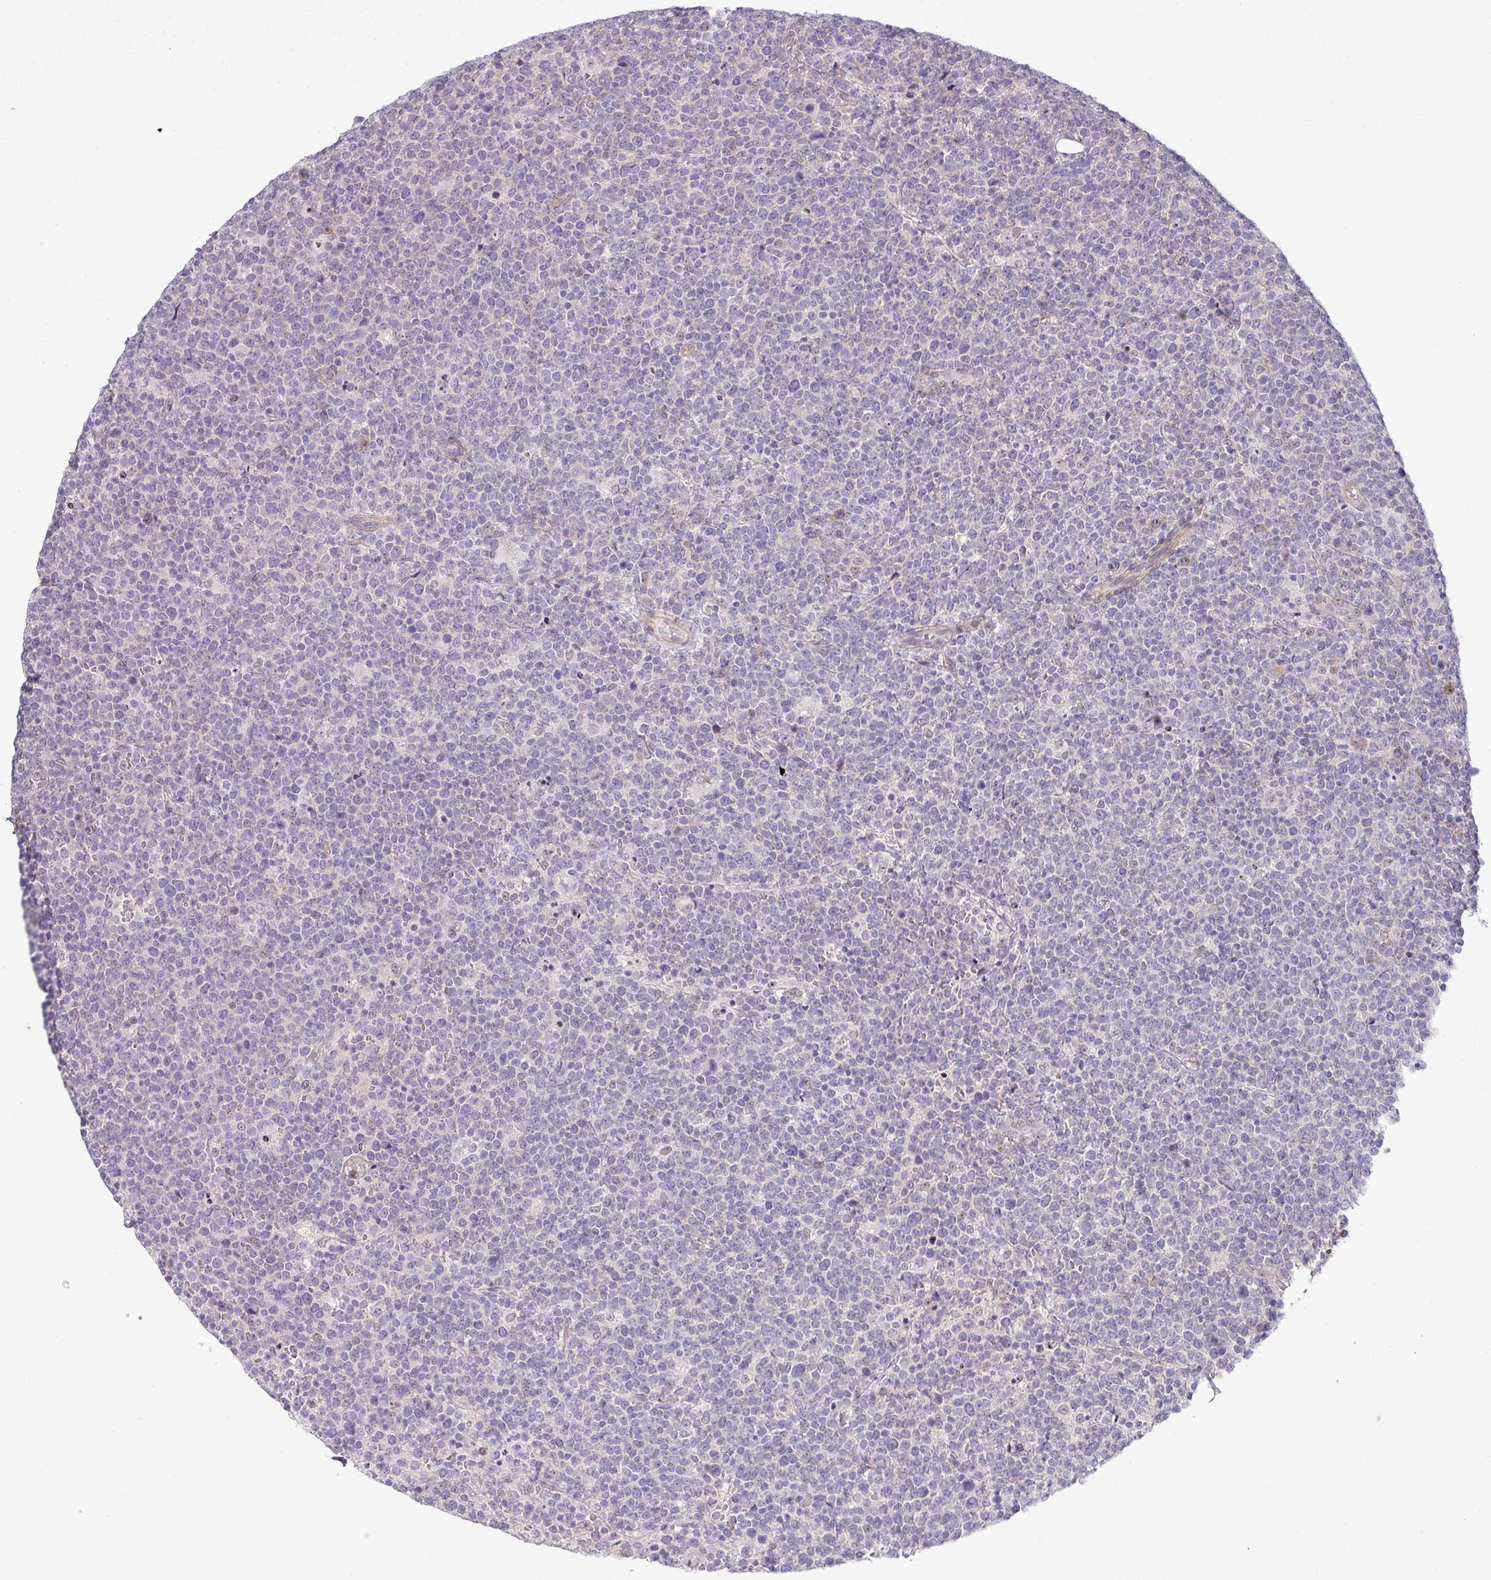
{"staining": {"intensity": "negative", "quantity": "none", "location": "none"}, "tissue": "lymphoma", "cell_type": "Tumor cells", "image_type": "cancer", "snomed": [{"axis": "morphology", "description": "Malignant lymphoma, non-Hodgkin's type, High grade"}, {"axis": "topography", "description": "Lymph node"}], "caption": "The photomicrograph shows no staining of tumor cells in malignant lymphoma, non-Hodgkin's type (high-grade).", "gene": "MAK16", "patient": {"sex": "male", "age": 61}}